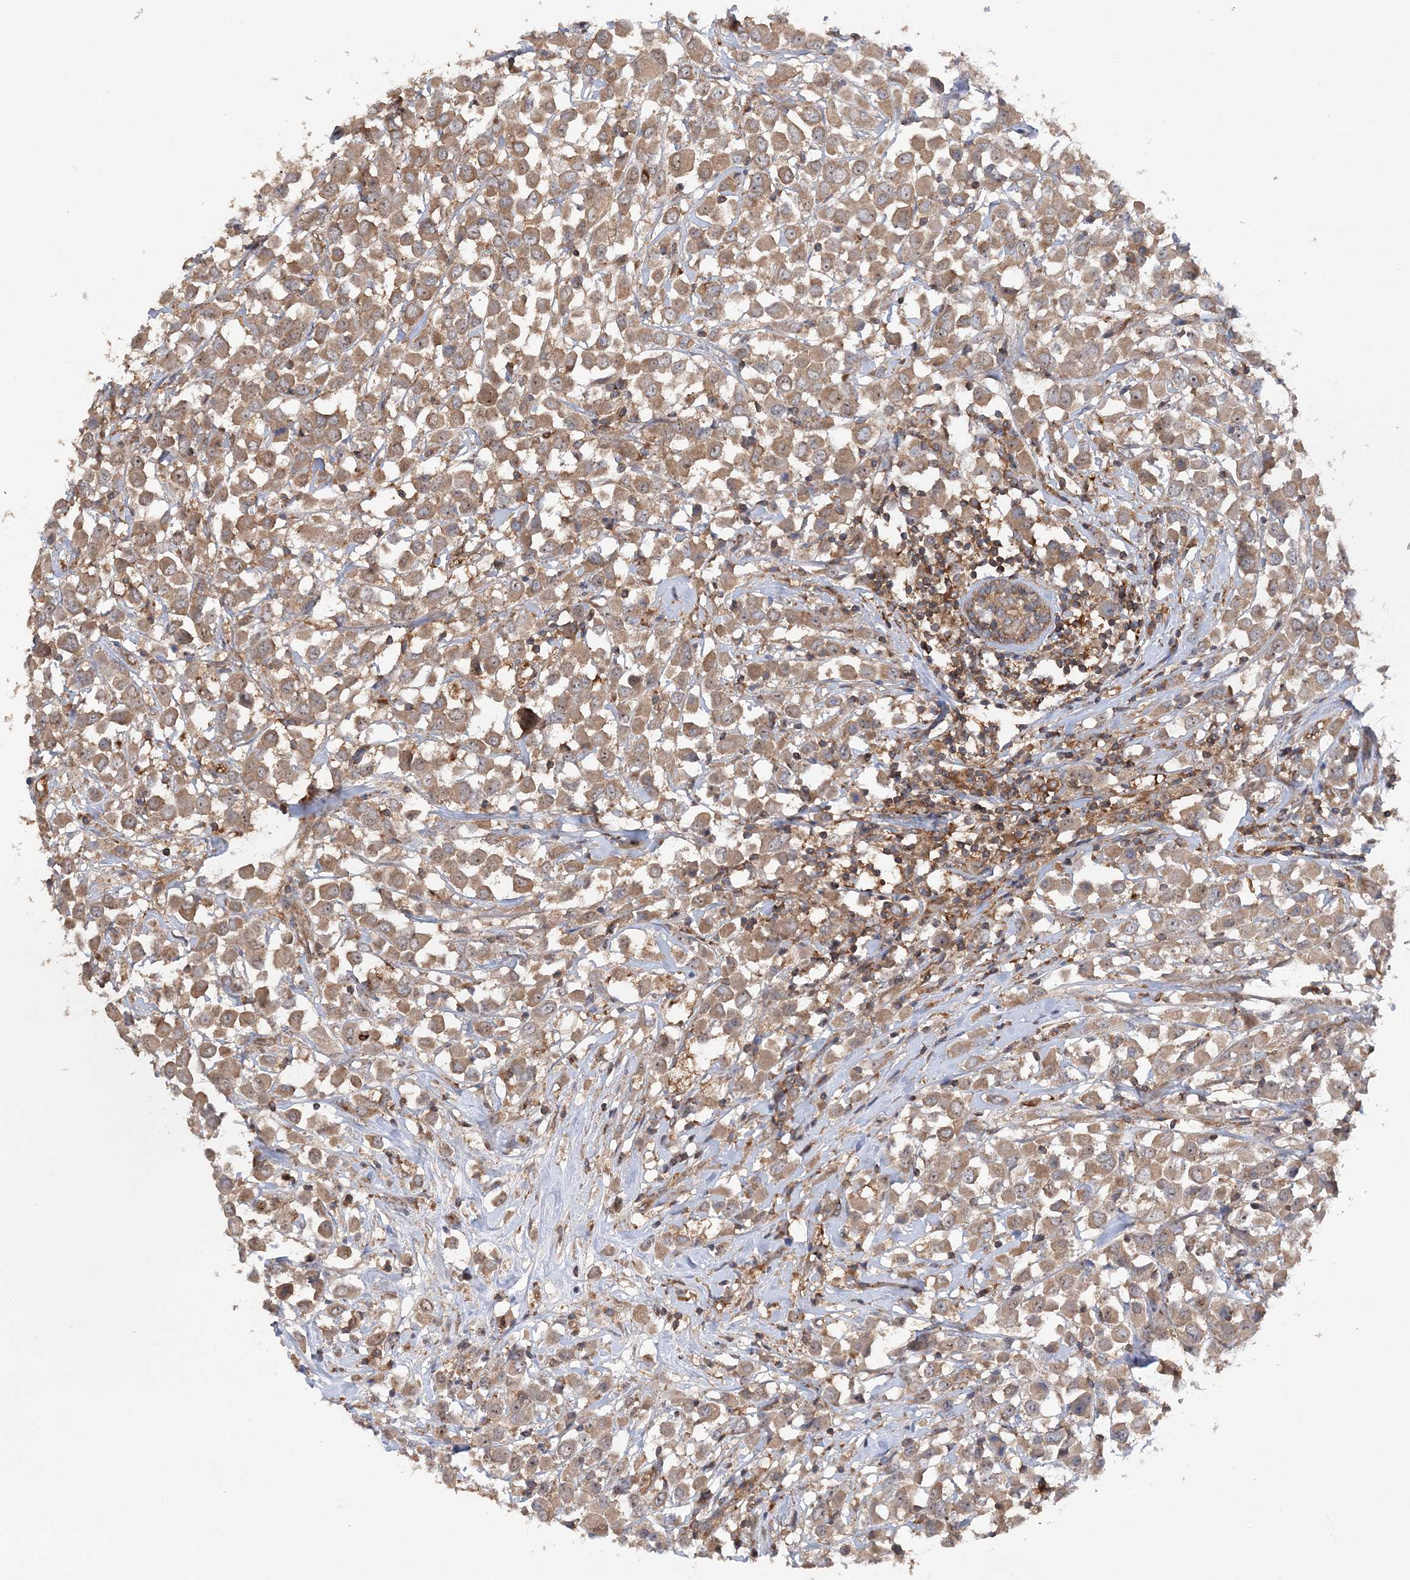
{"staining": {"intensity": "moderate", "quantity": ">75%", "location": "cytoplasmic/membranous"}, "tissue": "breast cancer", "cell_type": "Tumor cells", "image_type": "cancer", "snomed": [{"axis": "morphology", "description": "Duct carcinoma"}, {"axis": "topography", "description": "Breast"}], "caption": "Moderate cytoplasmic/membranous protein expression is seen in approximately >75% of tumor cells in breast cancer (infiltrating ductal carcinoma).", "gene": "ACAP2", "patient": {"sex": "female", "age": 61}}